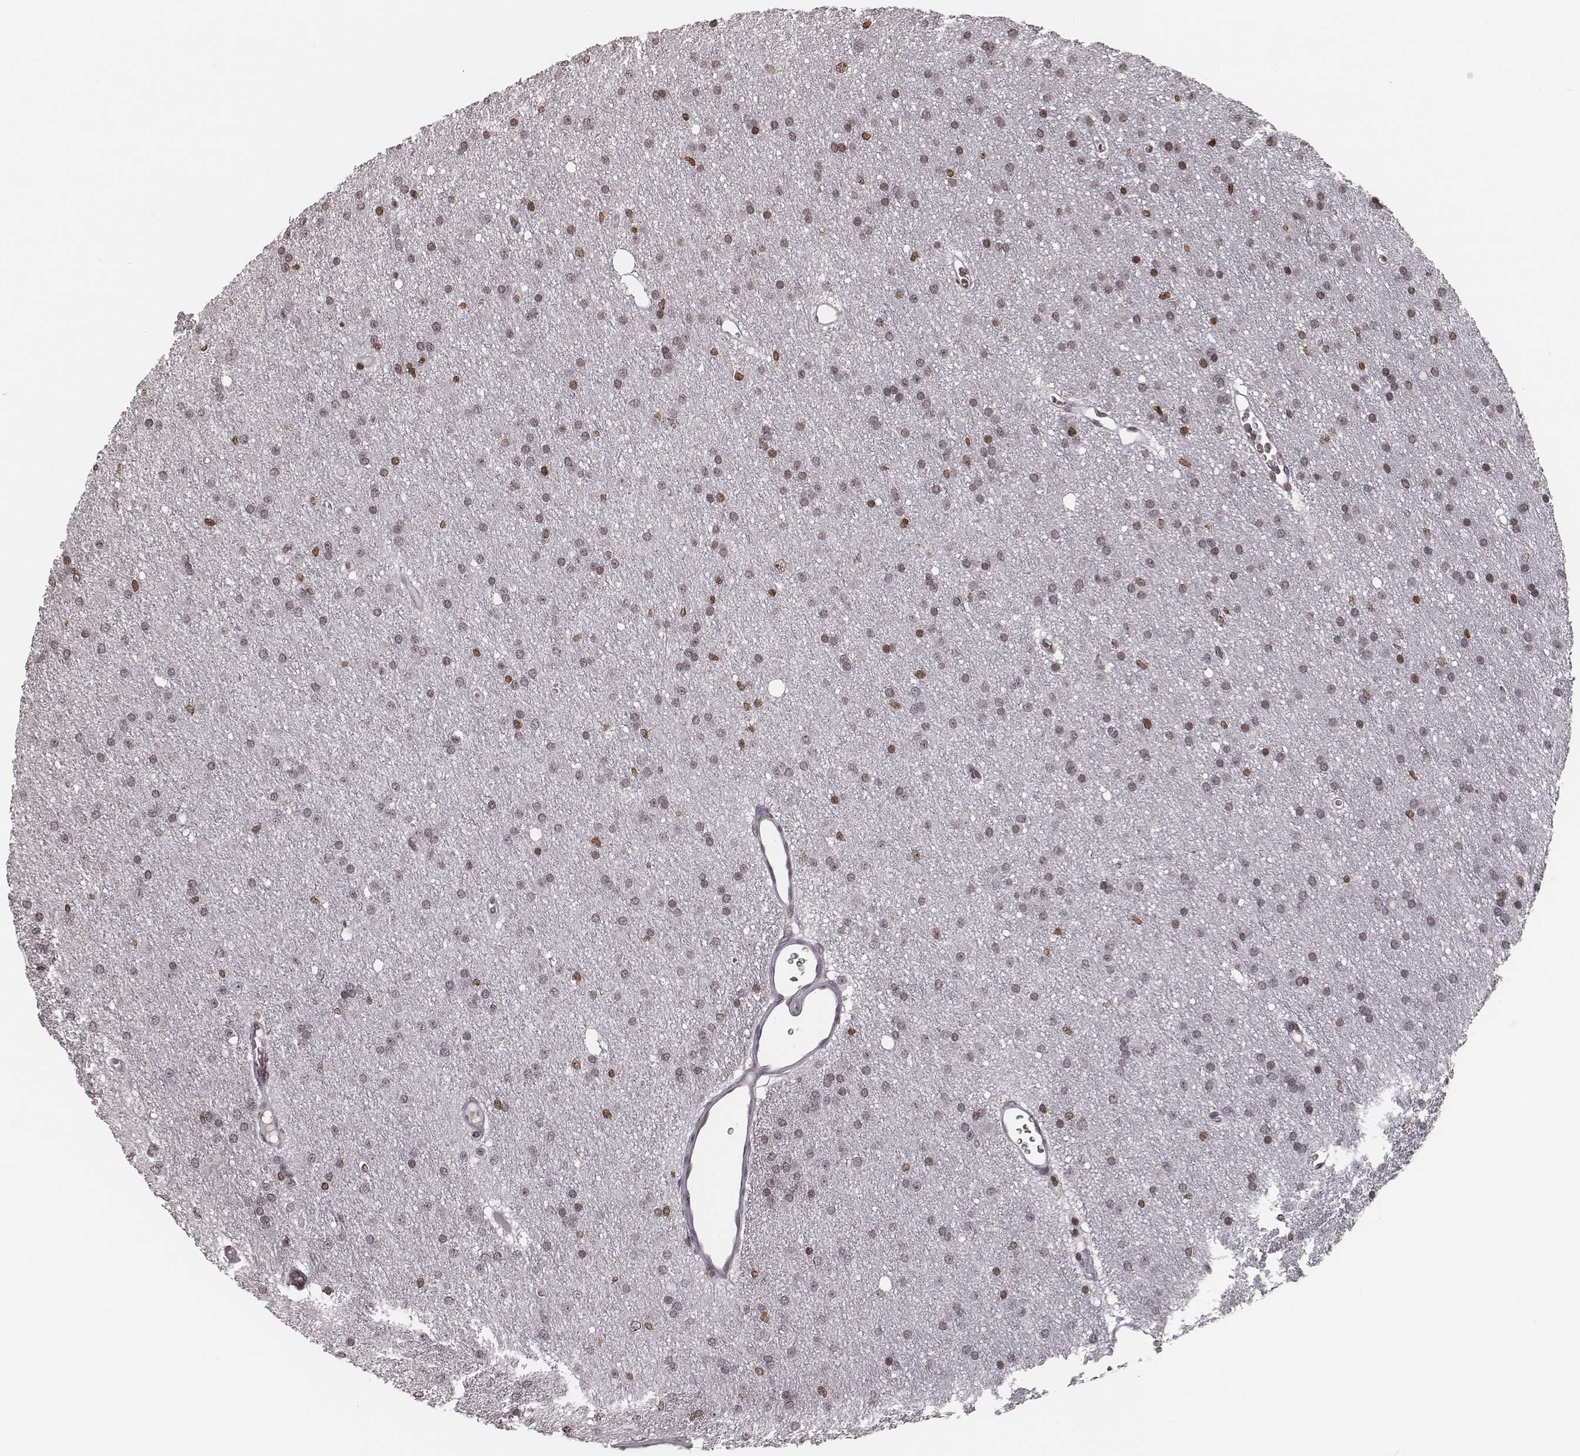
{"staining": {"intensity": "negative", "quantity": "none", "location": "none"}, "tissue": "glioma", "cell_type": "Tumor cells", "image_type": "cancer", "snomed": [{"axis": "morphology", "description": "Glioma, malignant, Low grade"}, {"axis": "topography", "description": "Brain"}], "caption": "There is no significant staining in tumor cells of glioma. (Stains: DAB (3,3'-diaminobenzidine) immunohistochemistry (IHC) with hematoxylin counter stain, Microscopy: brightfield microscopy at high magnification).", "gene": "HMGA2", "patient": {"sex": "male", "age": 27}}